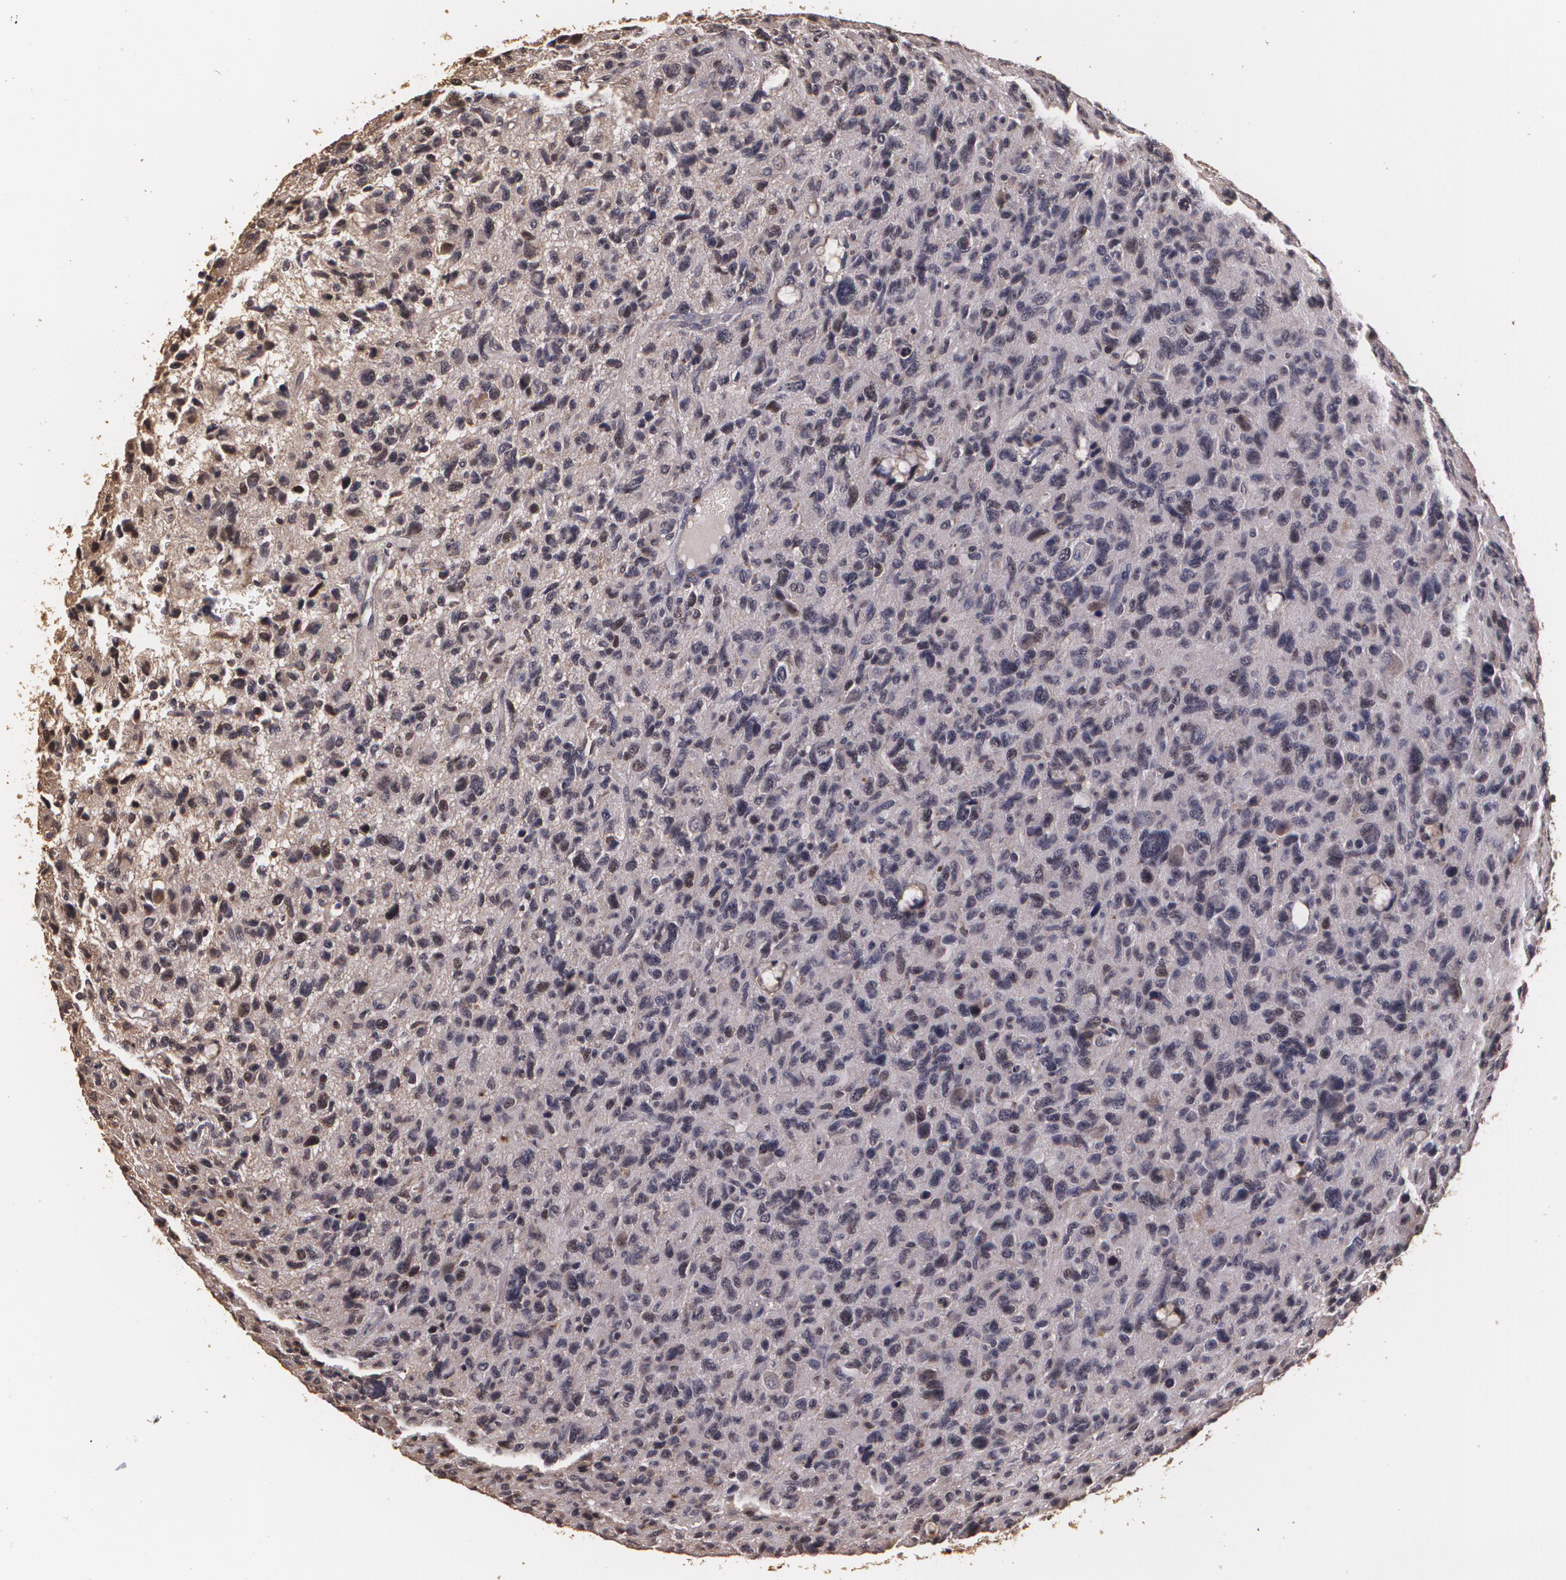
{"staining": {"intensity": "weak", "quantity": "<25%", "location": "nuclear"}, "tissue": "glioma", "cell_type": "Tumor cells", "image_type": "cancer", "snomed": [{"axis": "morphology", "description": "Glioma, malignant, High grade"}, {"axis": "topography", "description": "Brain"}], "caption": "Protein analysis of glioma reveals no significant positivity in tumor cells. (Stains: DAB (3,3'-diaminobenzidine) IHC with hematoxylin counter stain, Microscopy: brightfield microscopy at high magnification).", "gene": "BRCA1", "patient": {"sex": "female", "age": 60}}